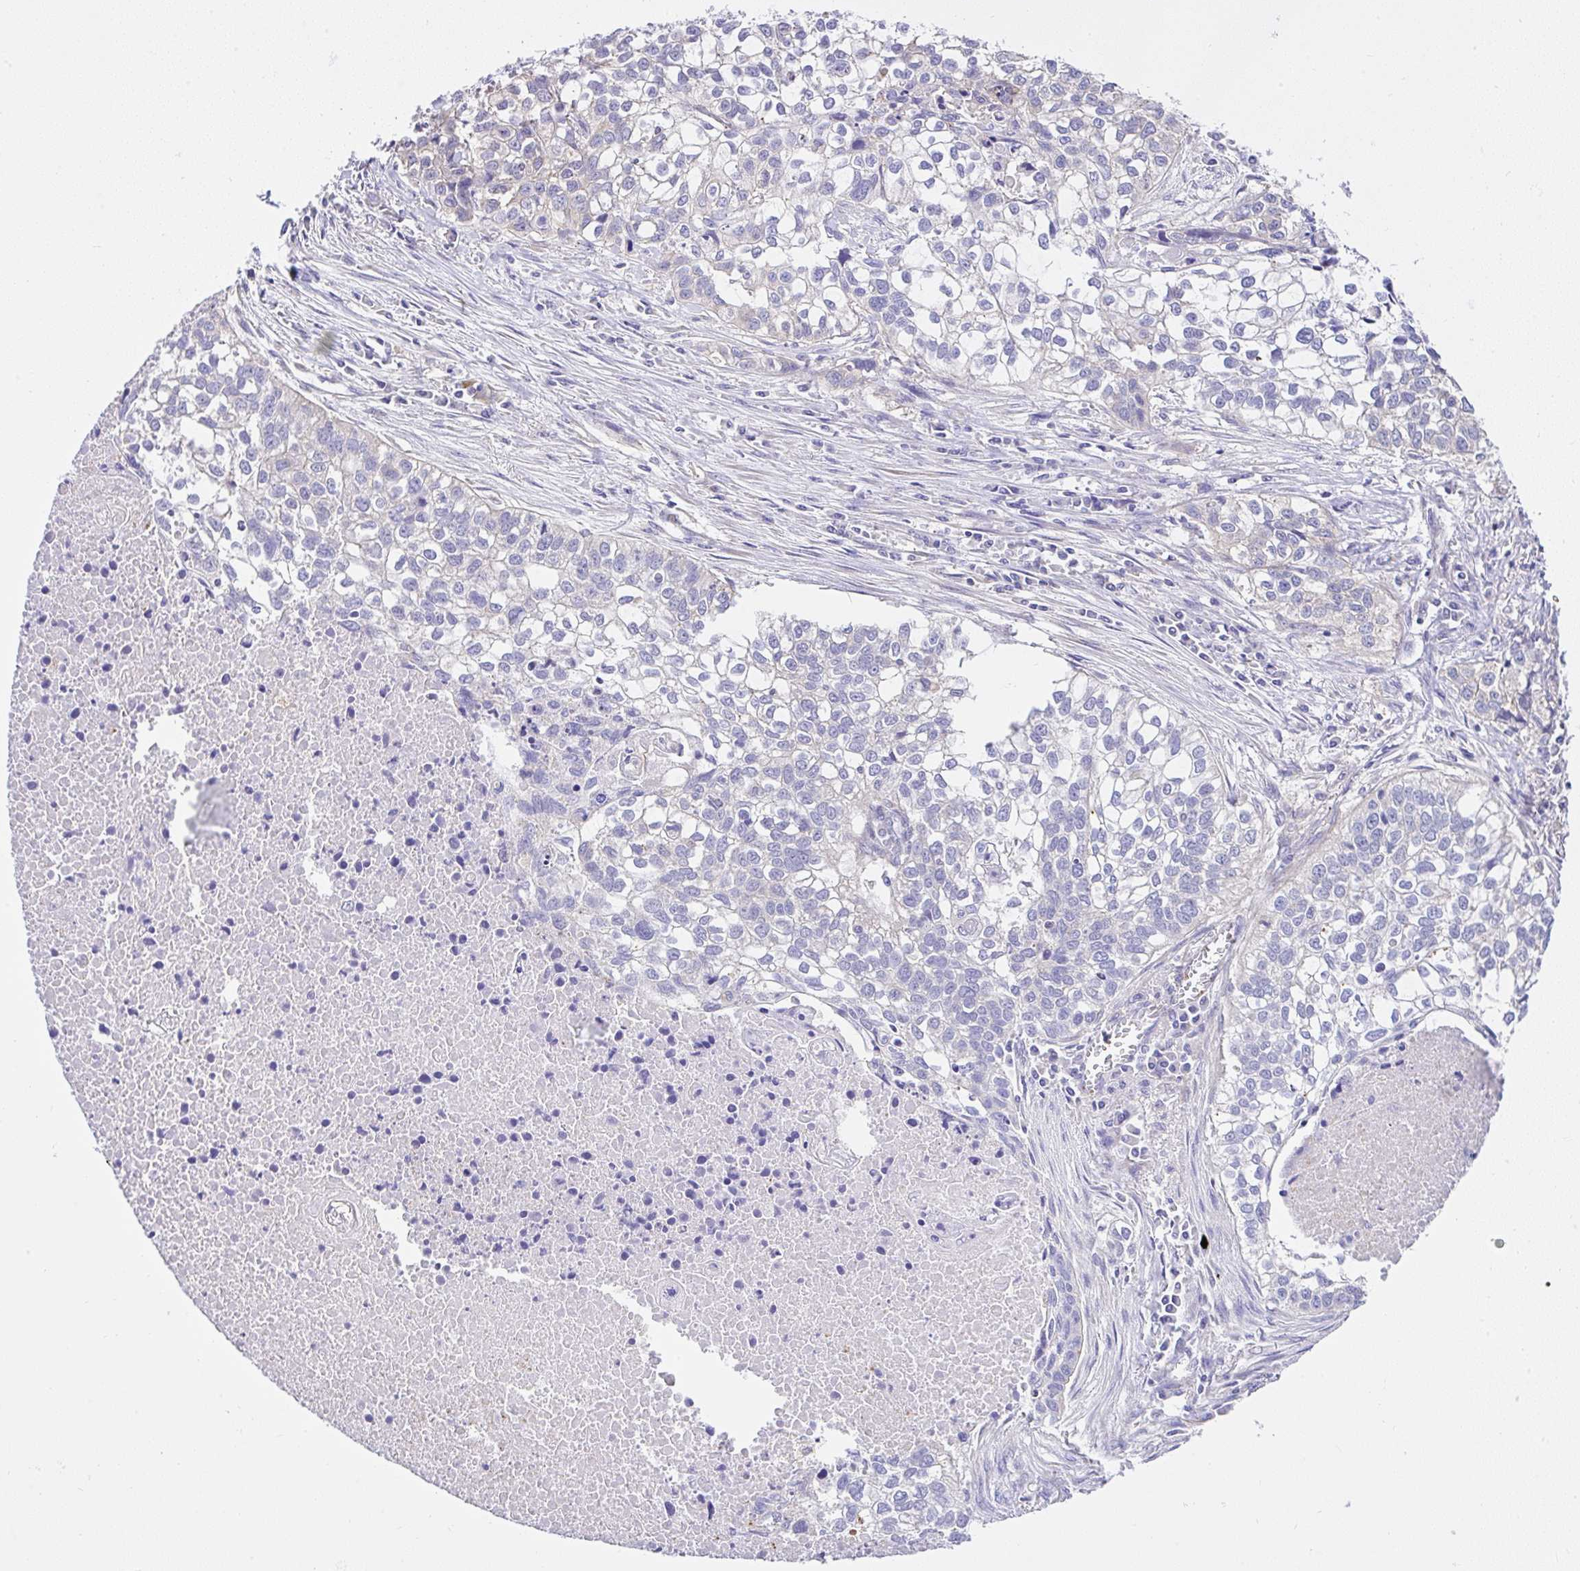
{"staining": {"intensity": "negative", "quantity": "none", "location": "none"}, "tissue": "lung cancer", "cell_type": "Tumor cells", "image_type": "cancer", "snomed": [{"axis": "morphology", "description": "Squamous cell carcinoma, NOS"}, {"axis": "topography", "description": "Lung"}], "caption": "An image of squamous cell carcinoma (lung) stained for a protein shows no brown staining in tumor cells.", "gene": "CCDC142", "patient": {"sex": "male", "age": 74}}